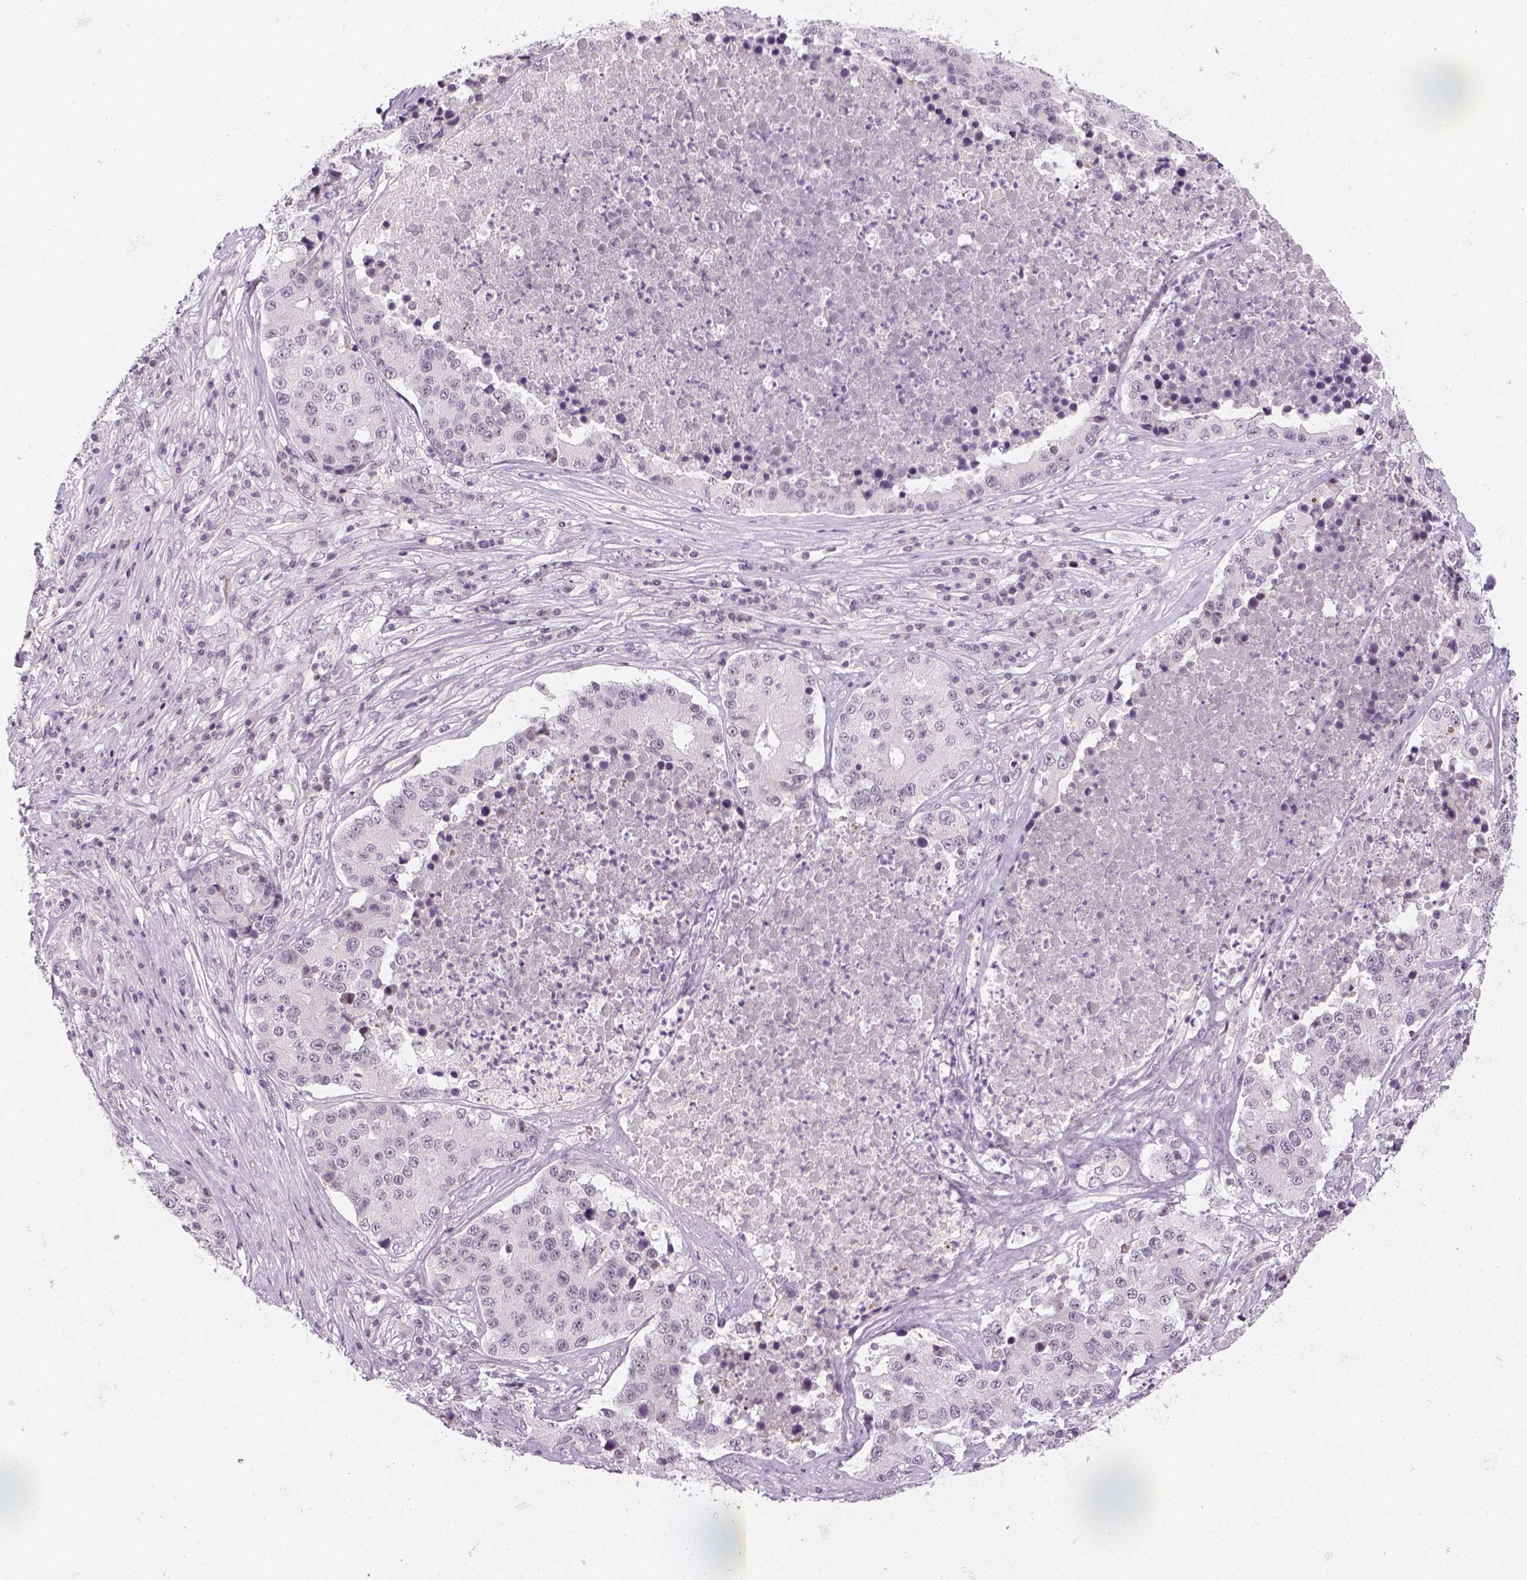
{"staining": {"intensity": "negative", "quantity": "none", "location": "none"}, "tissue": "stomach cancer", "cell_type": "Tumor cells", "image_type": "cancer", "snomed": [{"axis": "morphology", "description": "Adenocarcinoma, NOS"}, {"axis": "topography", "description": "Stomach"}], "caption": "Tumor cells are negative for brown protein staining in stomach cancer.", "gene": "MAGEB3", "patient": {"sex": "male", "age": 71}}